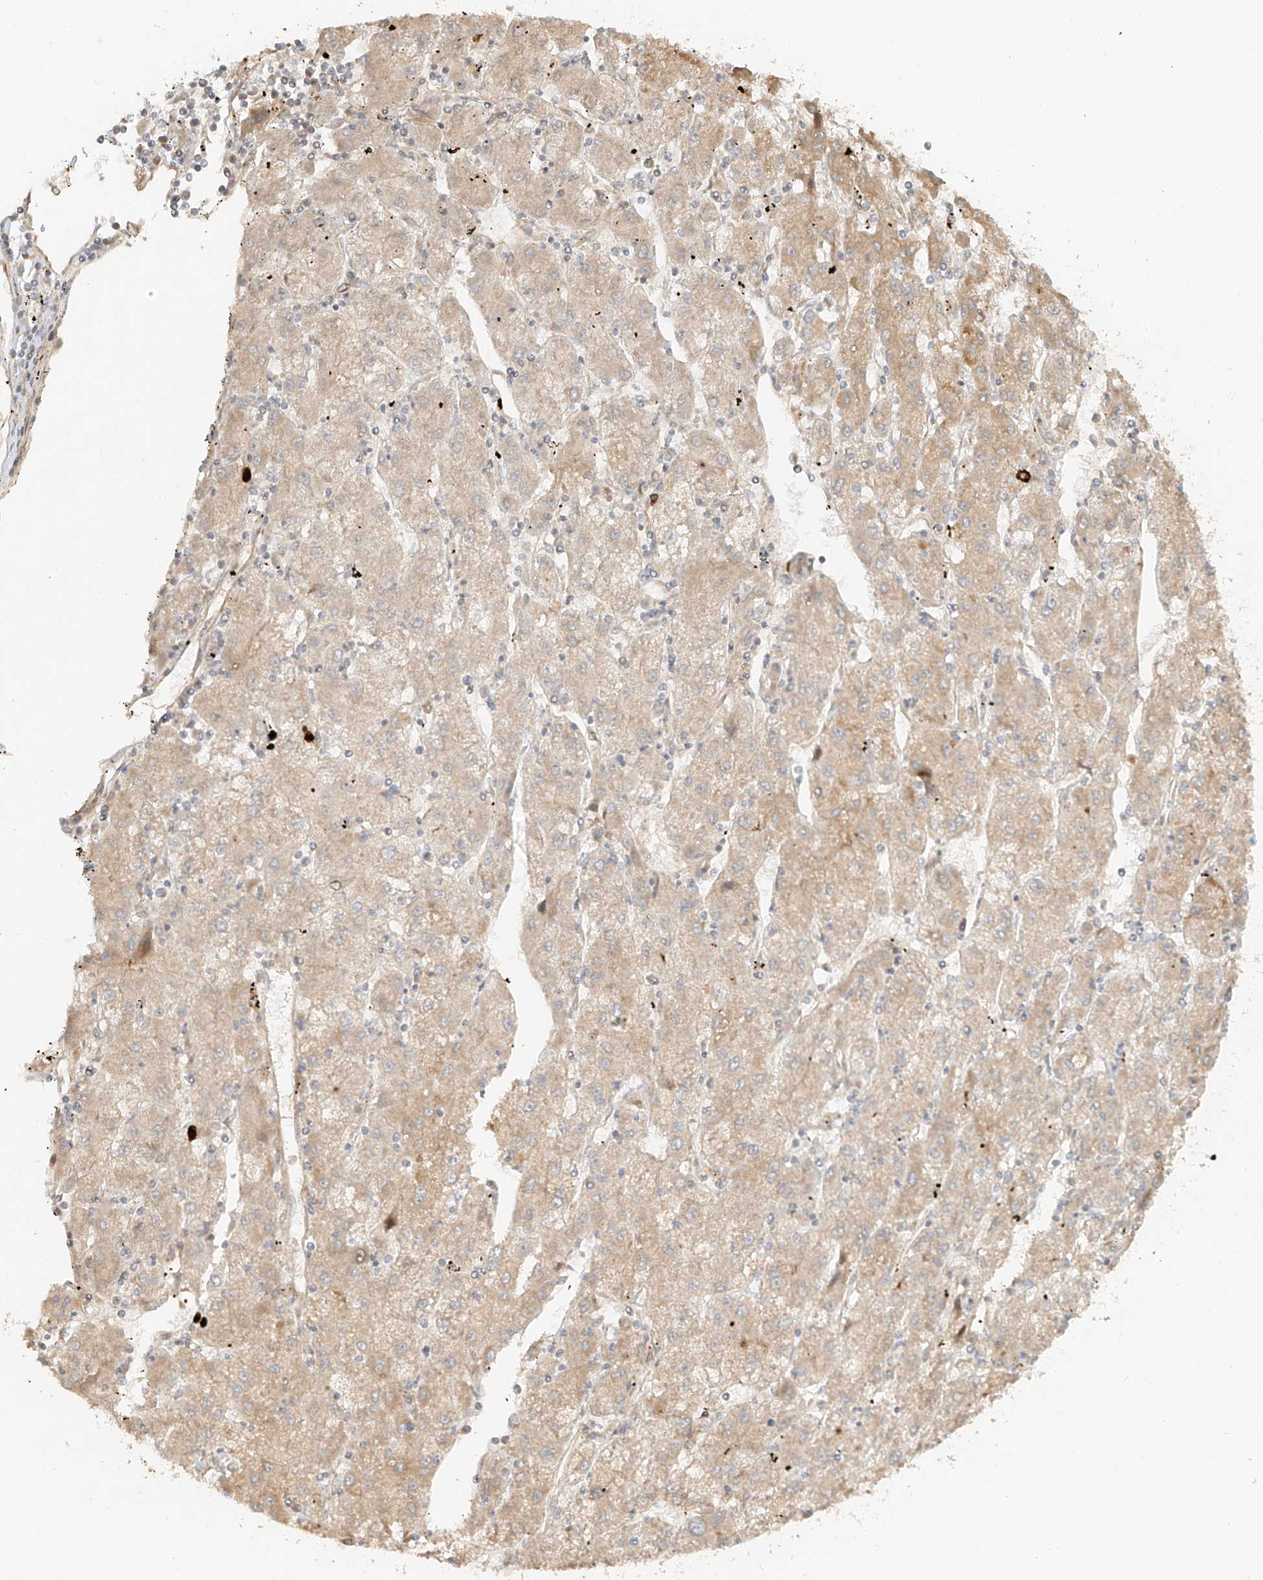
{"staining": {"intensity": "weak", "quantity": "25%-75%", "location": "cytoplasmic/membranous"}, "tissue": "liver cancer", "cell_type": "Tumor cells", "image_type": "cancer", "snomed": [{"axis": "morphology", "description": "Carcinoma, Hepatocellular, NOS"}, {"axis": "topography", "description": "Liver"}], "caption": "Brown immunohistochemical staining in human liver cancer exhibits weak cytoplasmic/membranous staining in approximately 25%-75% of tumor cells.", "gene": "MIPEP", "patient": {"sex": "male", "age": 72}}